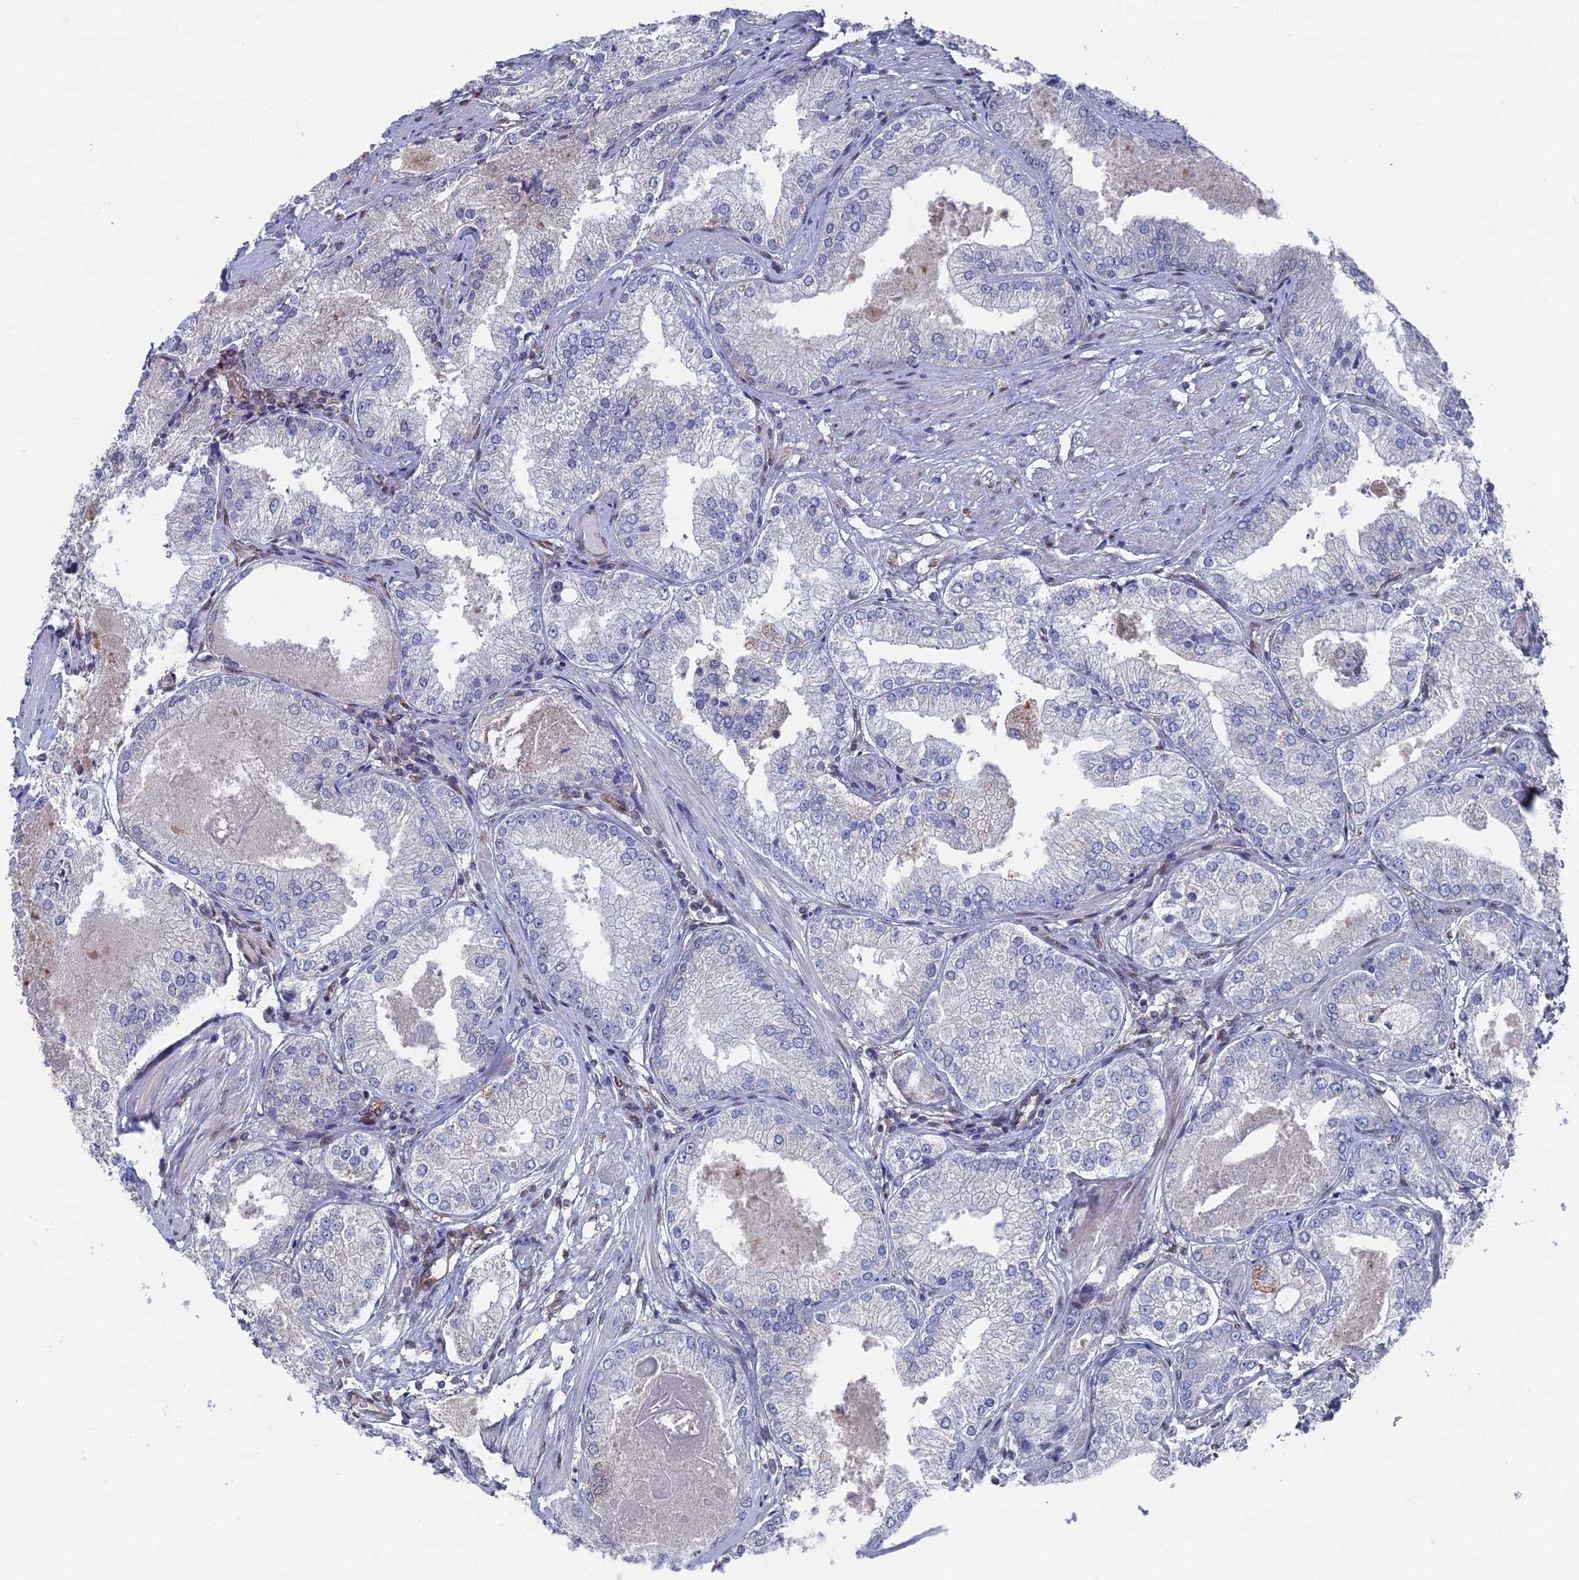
{"staining": {"intensity": "moderate", "quantity": "<25%", "location": "cytoplasmic/membranous,nuclear"}, "tissue": "prostate cancer", "cell_type": "Tumor cells", "image_type": "cancer", "snomed": [{"axis": "morphology", "description": "Adenocarcinoma, Low grade"}, {"axis": "topography", "description": "Prostate"}], "caption": "The image displays a brown stain indicating the presence of a protein in the cytoplasmic/membranous and nuclear of tumor cells in prostate adenocarcinoma (low-grade).", "gene": "UNC5D", "patient": {"sex": "male", "age": 68}}